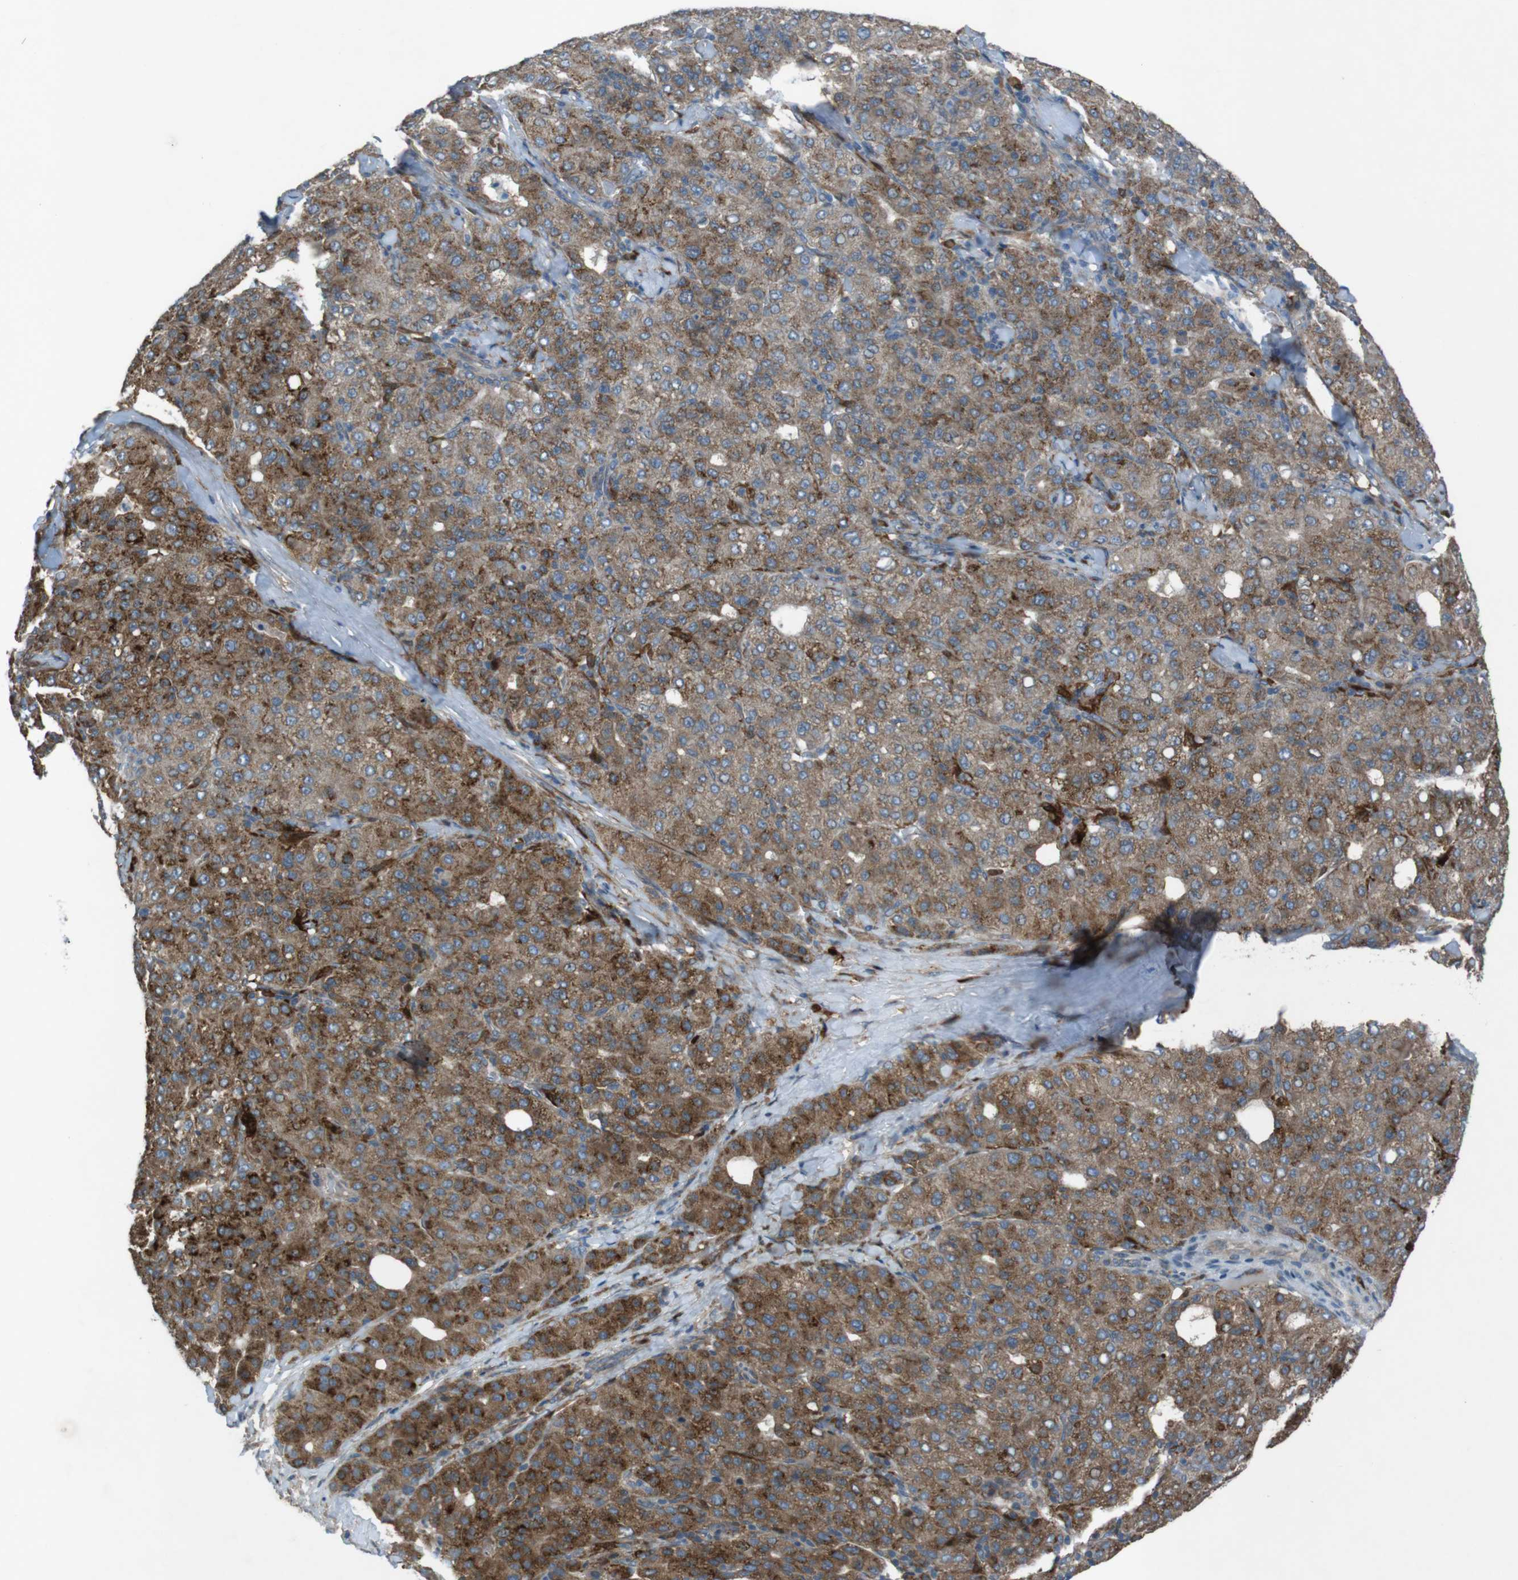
{"staining": {"intensity": "moderate", "quantity": ">75%", "location": "cytoplasmic/membranous"}, "tissue": "liver cancer", "cell_type": "Tumor cells", "image_type": "cancer", "snomed": [{"axis": "morphology", "description": "Carcinoma, Hepatocellular, NOS"}, {"axis": "topography", "description": "Liver"}], "caption": "Moderate cytoplasmic/membranous protein staining is appreciated in approximately >75% of tumor cells in liver cancer (hepatocellular carcinoma).", "gene": "TMEM41B", "patient": {"sex": "male", "age": 65}}